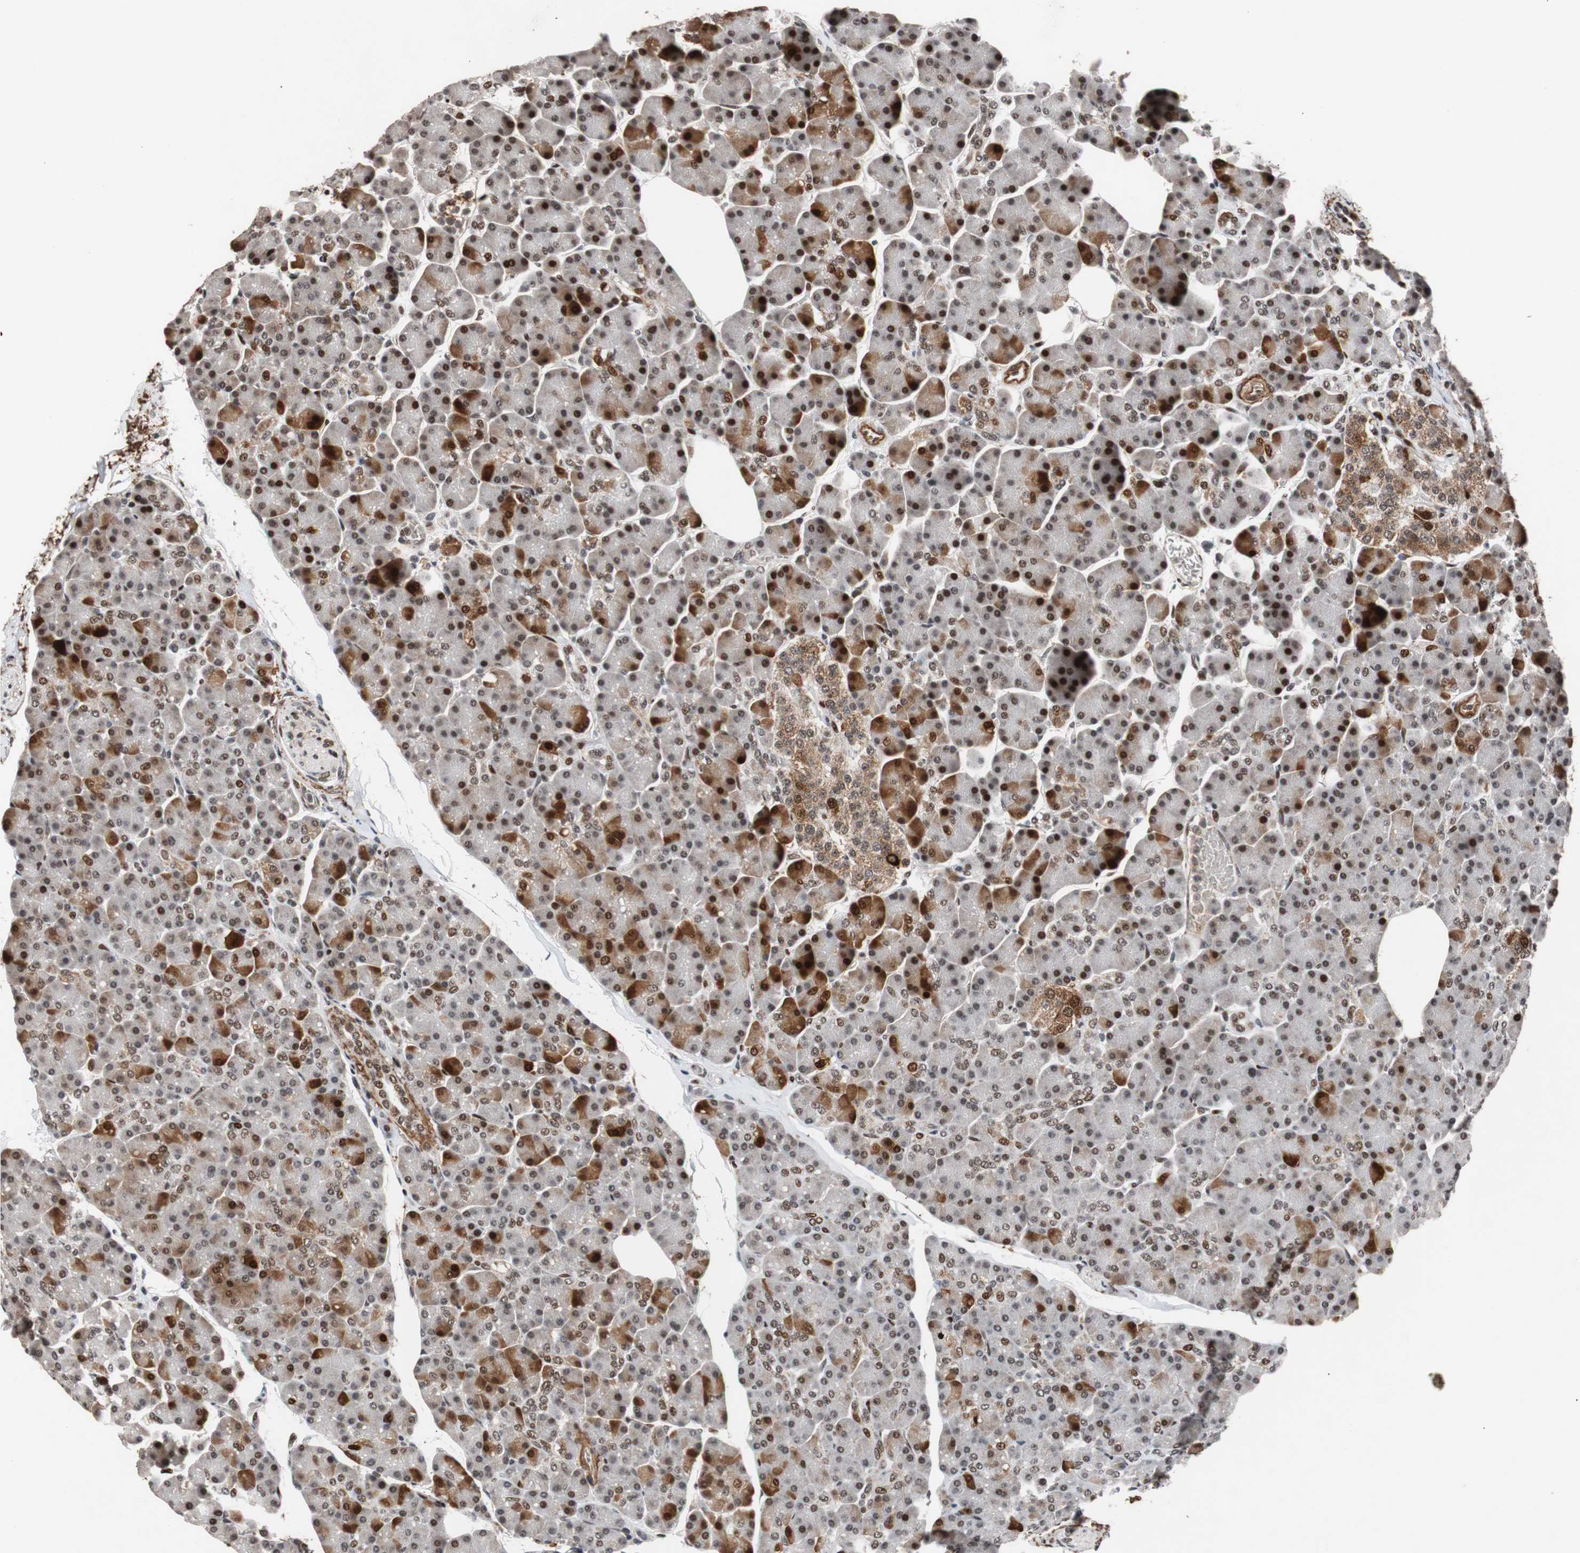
{"staining": {"intensity": "moderate", "quantity": ">75%", "location": "nuclear"}, "tissue": "pancreas", "cell_type": "Exocrine glandular cells", "image_type": "normal", "snomed": [{"axis": "morphology", "description": "Normal tissue, NOS"}, {"axis": "topography", "description": "Pancreas"}], "caption": "Immunohistochemistry (IHC) (DAB (3,3'-diaminobenzidine)) staining of unremarkable pancreas demonstrates moderate nuclear protein expression in approximately >75% of exocrine glandular cells.", "gene": "NBL1", "patient": {"sex": "female", "age": 43}}